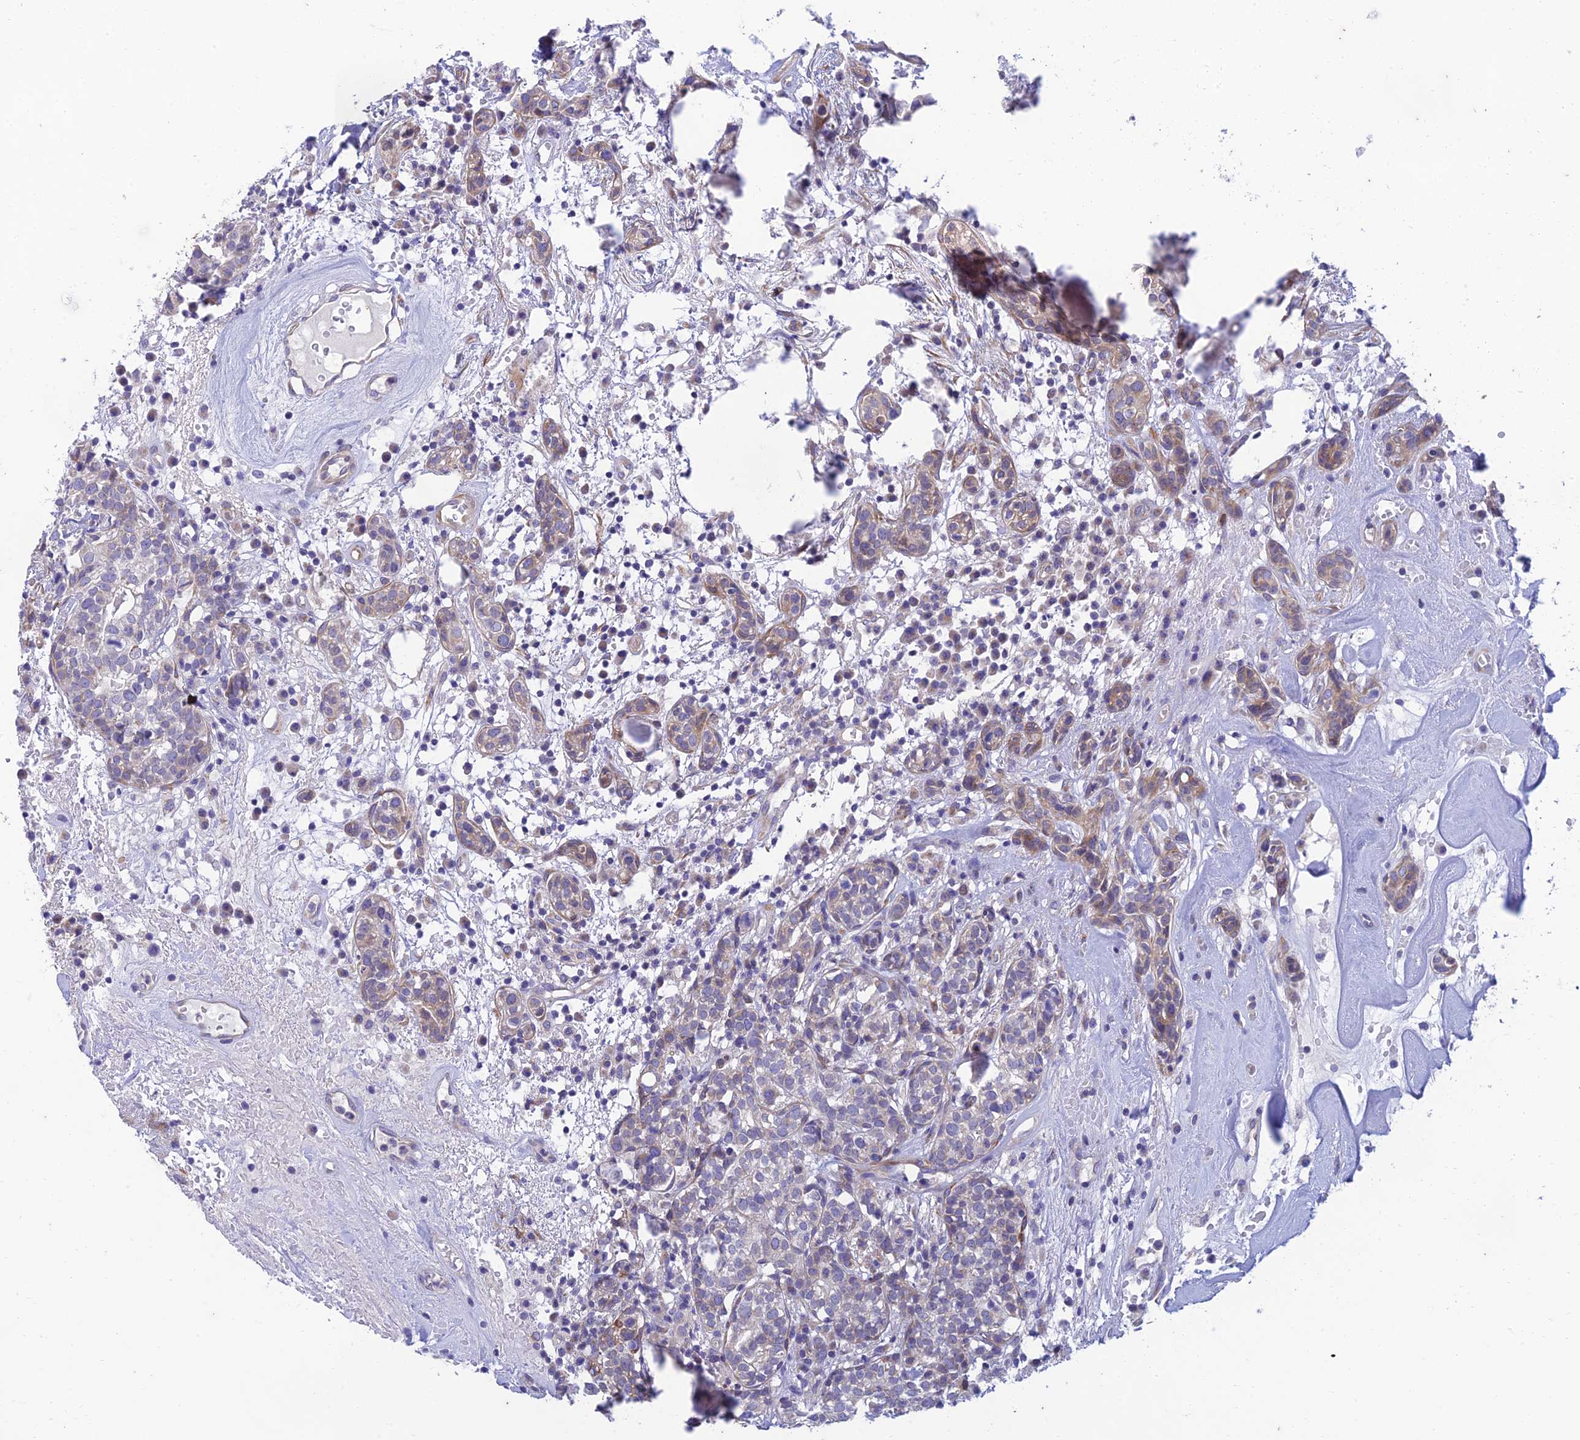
{"staining": {"intensity": "negative", "quantity": "25%-75%", "location": "cytoplasmic/membranous"}, "tissue": "head and neck cancer", "cell_type": "Tumor cells", "image_type": "cancer", "snomed": [{"axis": "morphology", "description": "Adenocarcinoma, NOS"}, {"axis": "topography", "description": "Salivary gland"}, {"axis": "topography", "description": "Head-Neck"}], "caption": "This is an IHC photomicrograph of human adenocarcinoma (head and neck). There is no expression in tumor cells.", "gene": "PTCD2", "patient": {"sex": "female", "age": 65}}